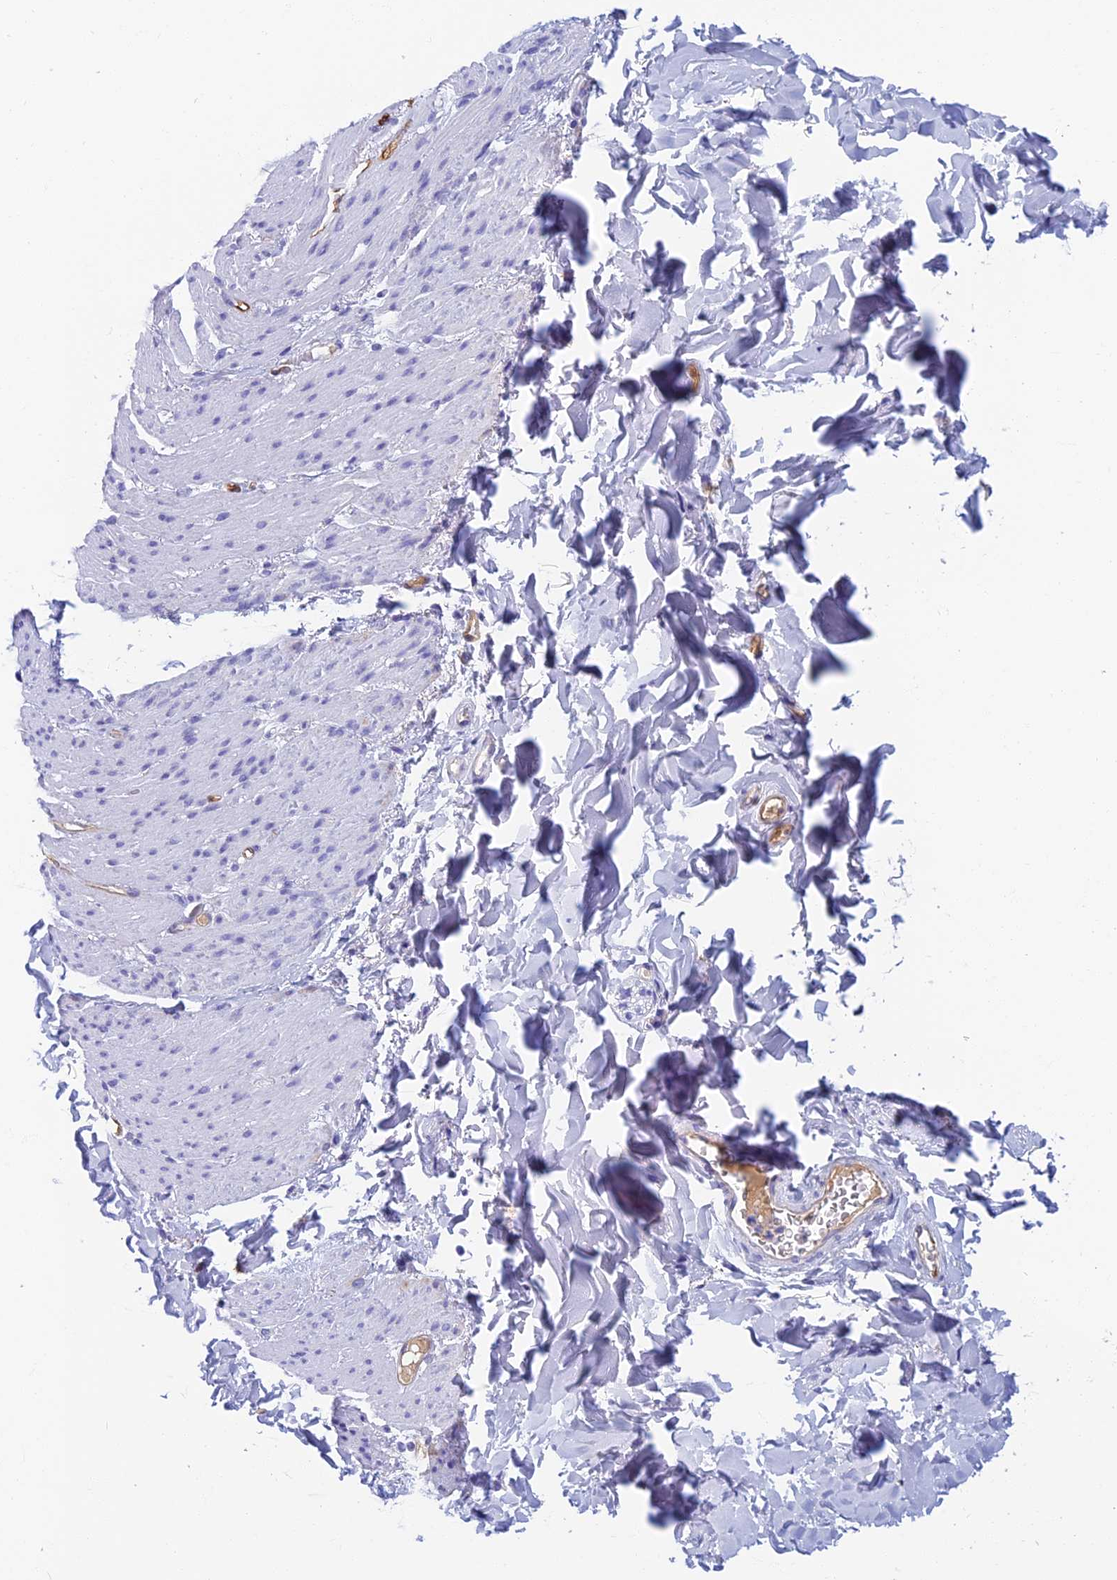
{"staining": {"intensity": "negative", "quantity": "none", "location": "none"}, "tissue": "smooth muscle", "cell_type": "Smooth muscle cells", "image_type": "normal", "snomed": [{"axis": "morphology", "description": "Normal tissue, NOS"}, {"axis": "topography", "description": "Colon"}, {"axis": "topography", "description": "Peripheral nerve tissue"}], "caption": "Immunohistochemical staining of benign smooth muscle displays no significant positivity in smooth muscle cells.", "gene": "ETFRF1", "patient": {"sex": "female", "age": 61}}